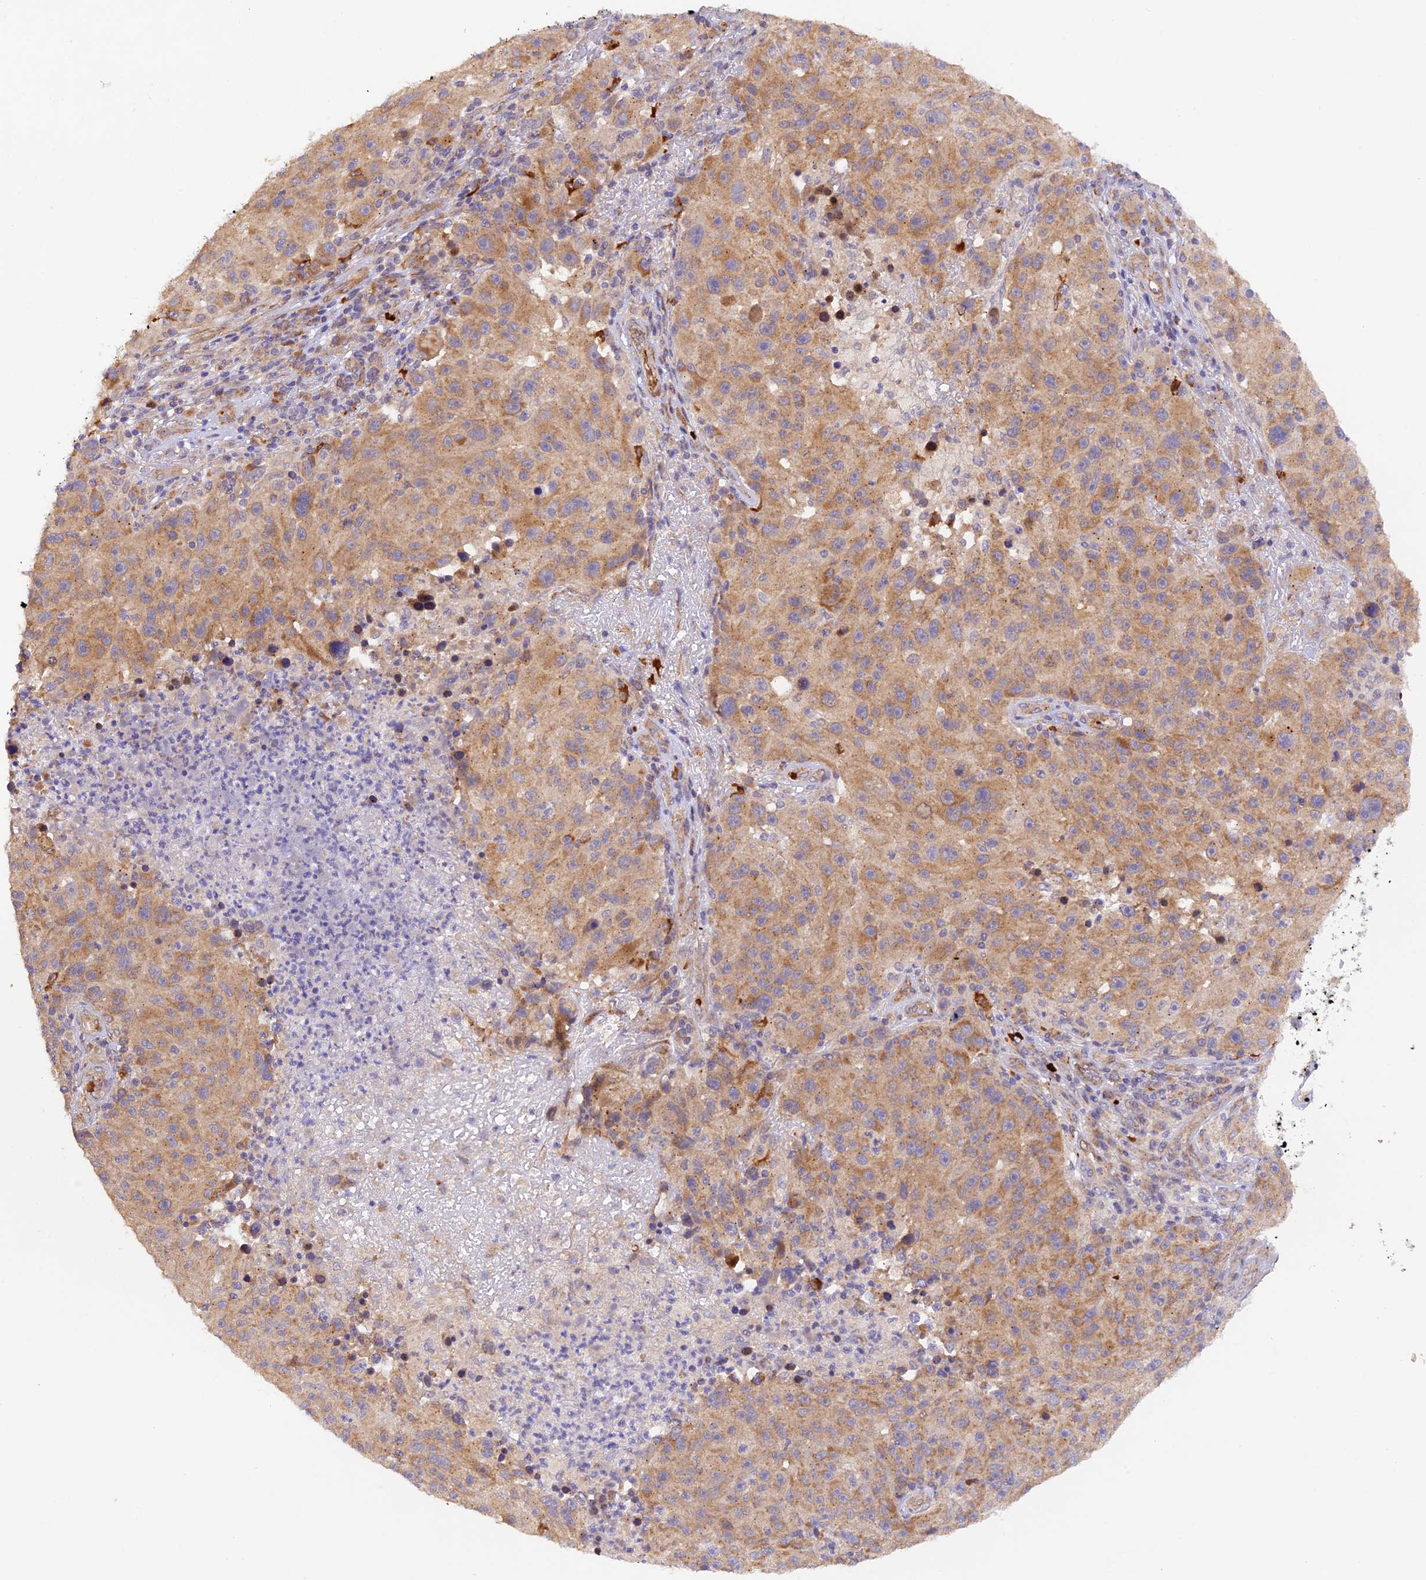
{"staining": {"intensity": "moderate", "quantity": ">75%", "location": "cytoplasmic/membranous"}, "tissue": "melanoma", "cell_type": "Tumor cells", "image_type": "cancer", "snomed": [{"axis": "morphology", "description": "Malignant melanoma, NOS"}, {"axis": "topography", "description": "Skin"}], "caption": "Protein staining displays moderate cytoplasmic/membranous expression in about >75% of tumor cells in melanoma.", "gene": "WDFY4", "patient": {"sex": "male", "age": 53}}